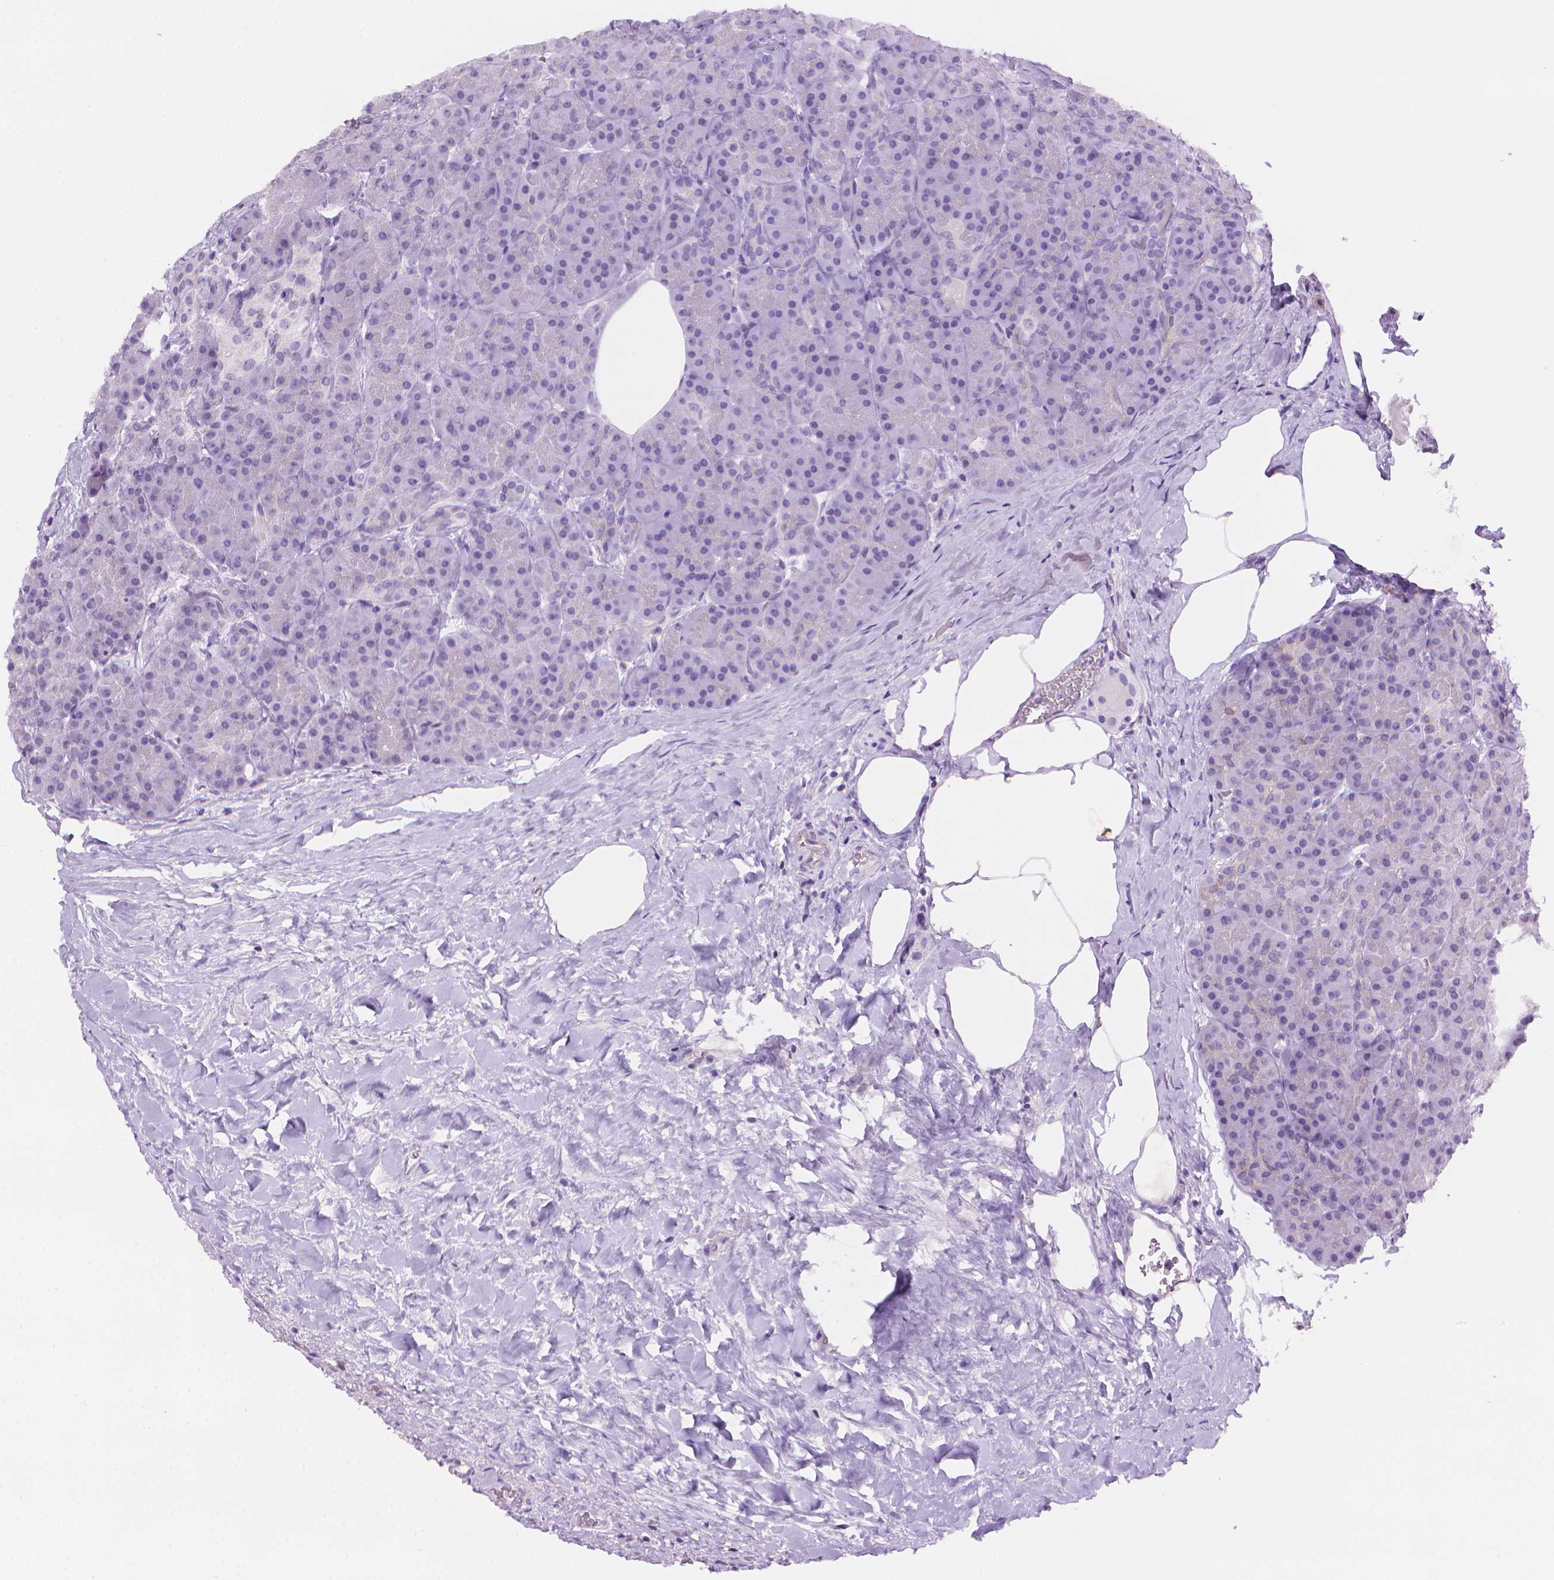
{"staining": {"intensity": "weak", "quantity": "<25%", "location": "cytoplasmic/membranous"}, "tissue": "pancreas", "cell_type": "Exocrine glandular cells", "image_type": "normal", "snomed": [{"axis": "morphology", "description": "Normal tissue, NOS"}, {"axis": "topography", "description": "Pancreas"}], "caption": "Immunohistochemical staining of normal human pancreas shows no significant staining in exocrine glandular cells.", "gene": "TMEM184A", "patient": {"sex": "male", "age": 57}}